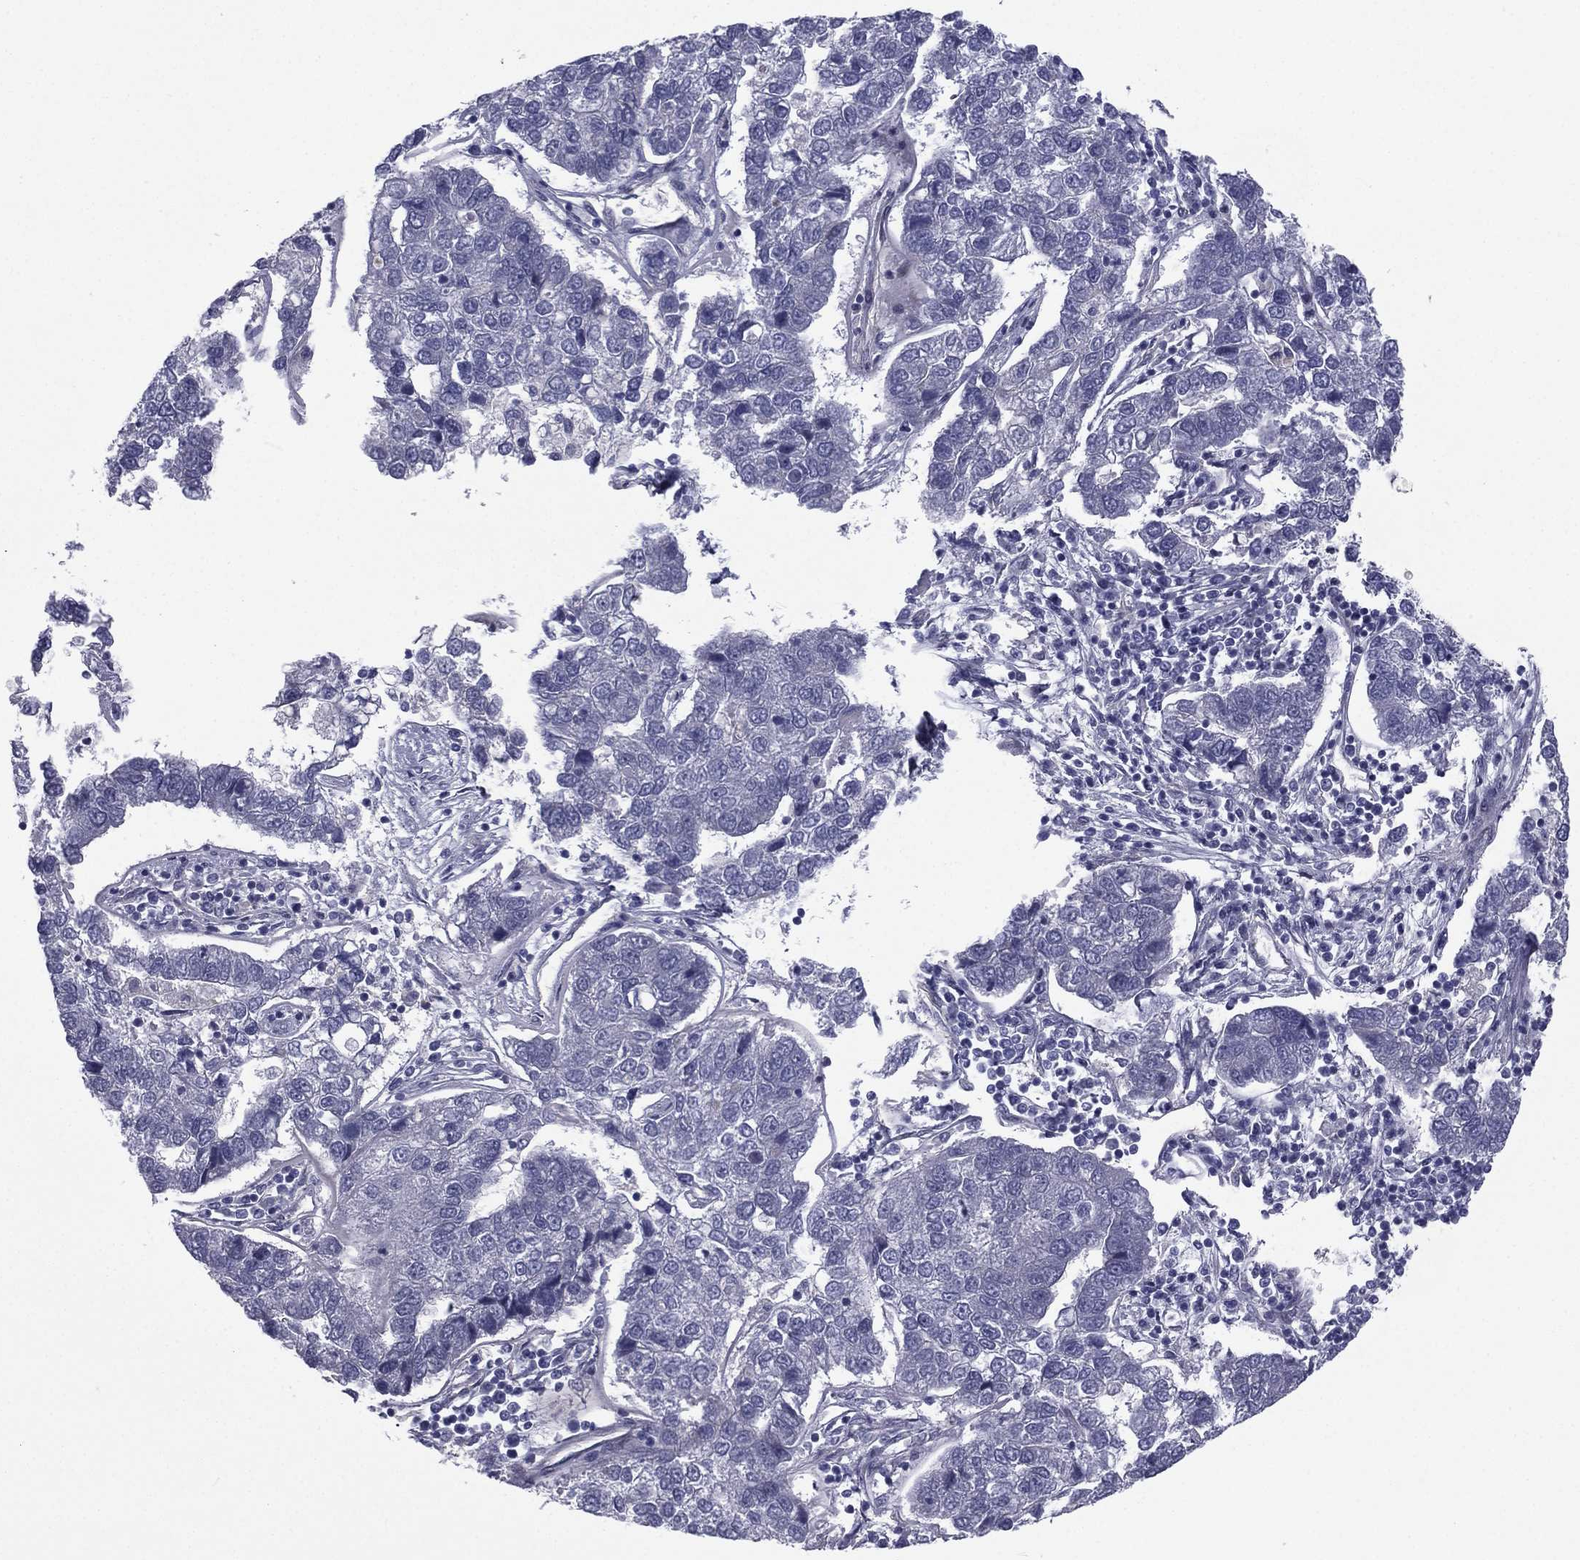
{"staining": {"intensity": "negative", "quantity": "none", "location": "none"}, "tissue": "pancreatic cancer", "cell_type": "Tumor cells", "image_type": "cancer", "snomed": [{"axis": "morphology", "description": "Adenocarcinoma, NOS"}, {"axis": "topography", "description": "Pancreas"}], "caption": "Immunohistochemistry (IHC) image of pancreatic cancer stained for a protein (brown), which displays no positivity in tumor cells.", "gene": "ACTRT2", "patient": {"sex": "female", "age": 61}}